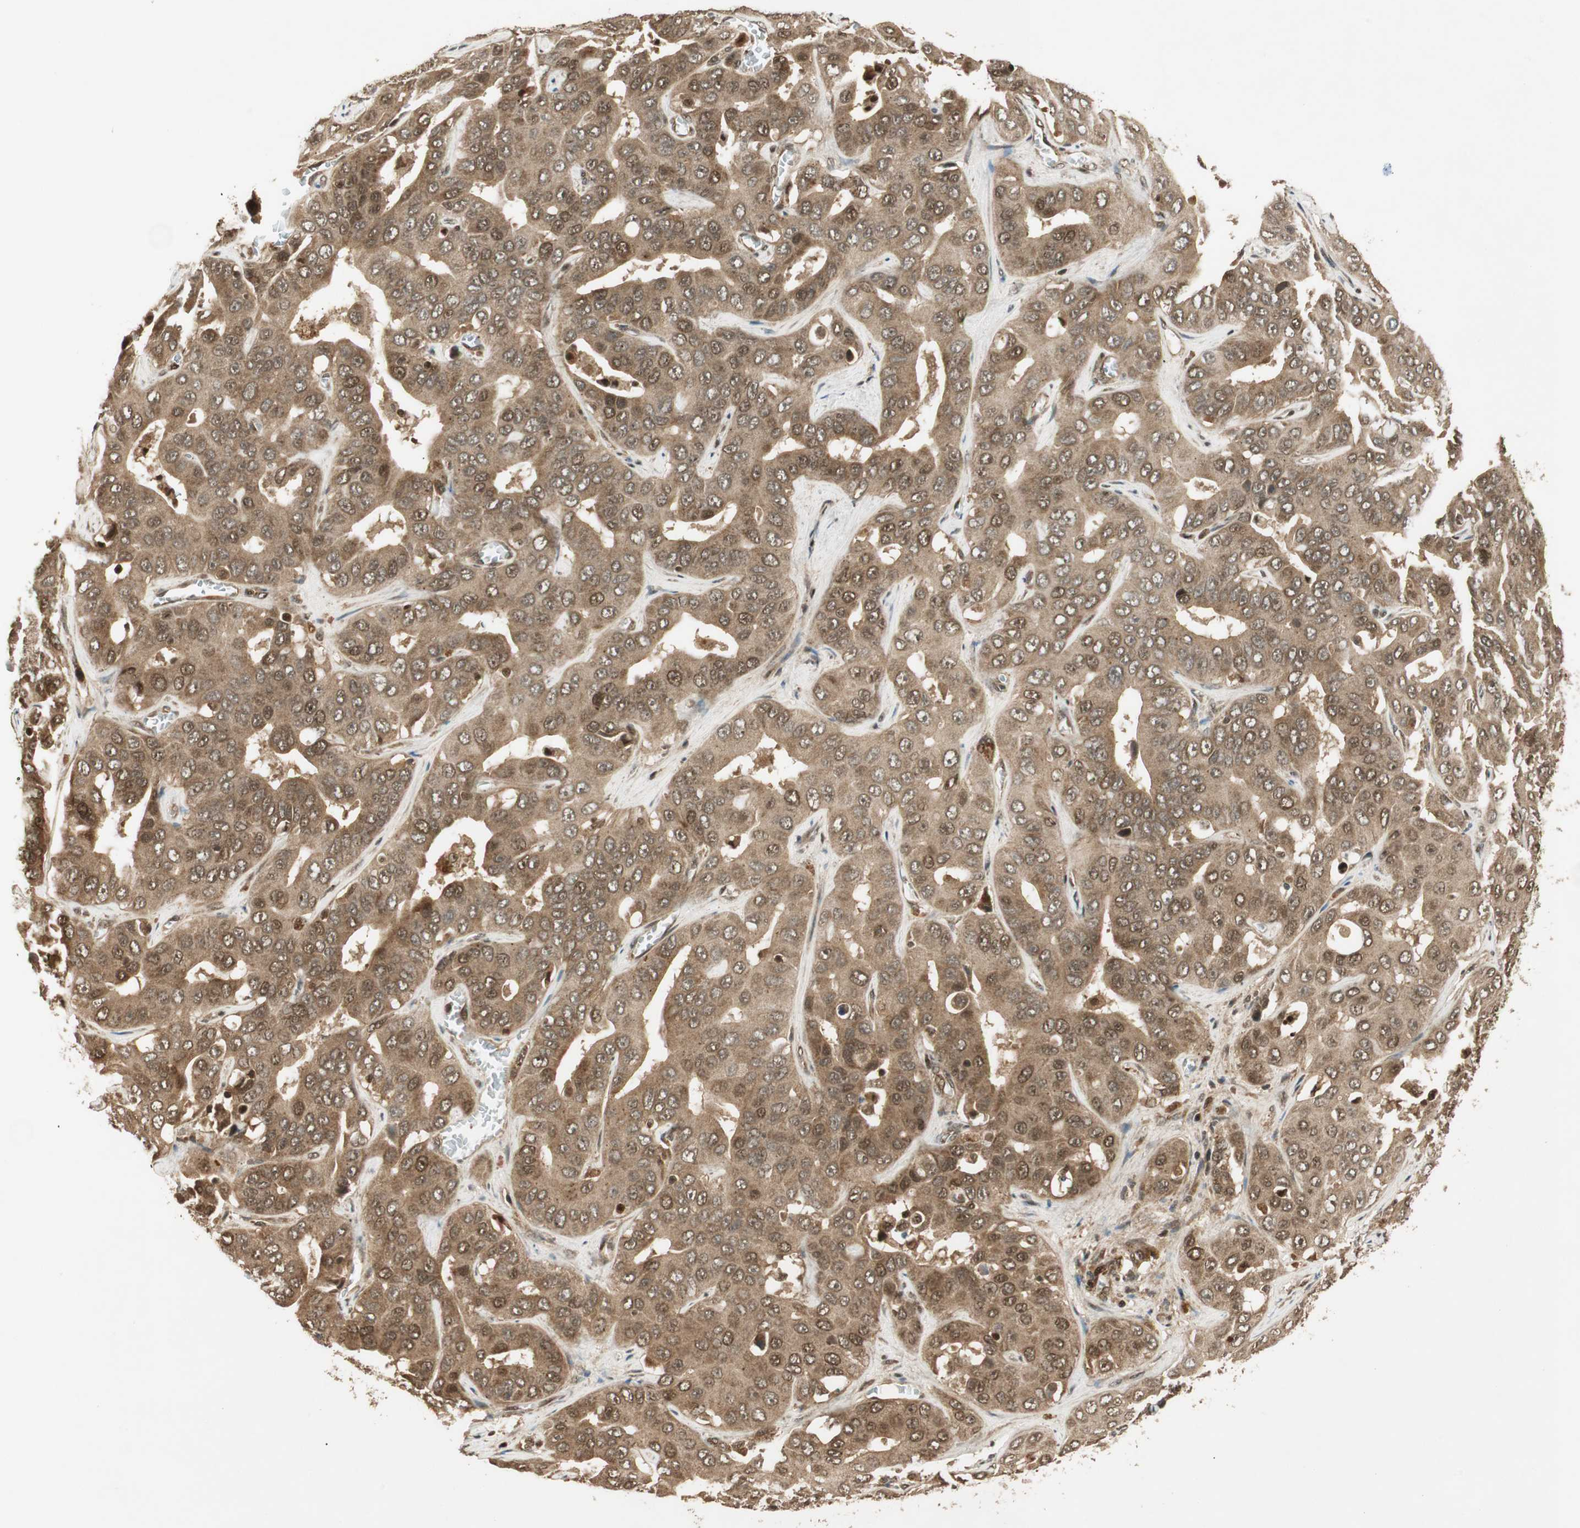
{"staining": {"intensity": "moderate", "quantity": ">75%", "location": "cytoplasmic/membranous,nuclear"}, "tissue": "liver cancer", "cell_type": "Tumor cells", "image_type": "cancer", "snomed": [{"axis": "morphology", "description": "Cholangiocarcinoma"}, {"axis": "topography", "description": "Liver"}], "caption": "Human liver cholangiocarcinoma stained with a protein marker reveals moderate staining in tumor cells.", "gene": "RPA3", "patient": {"sex": "female", "age": 52}}